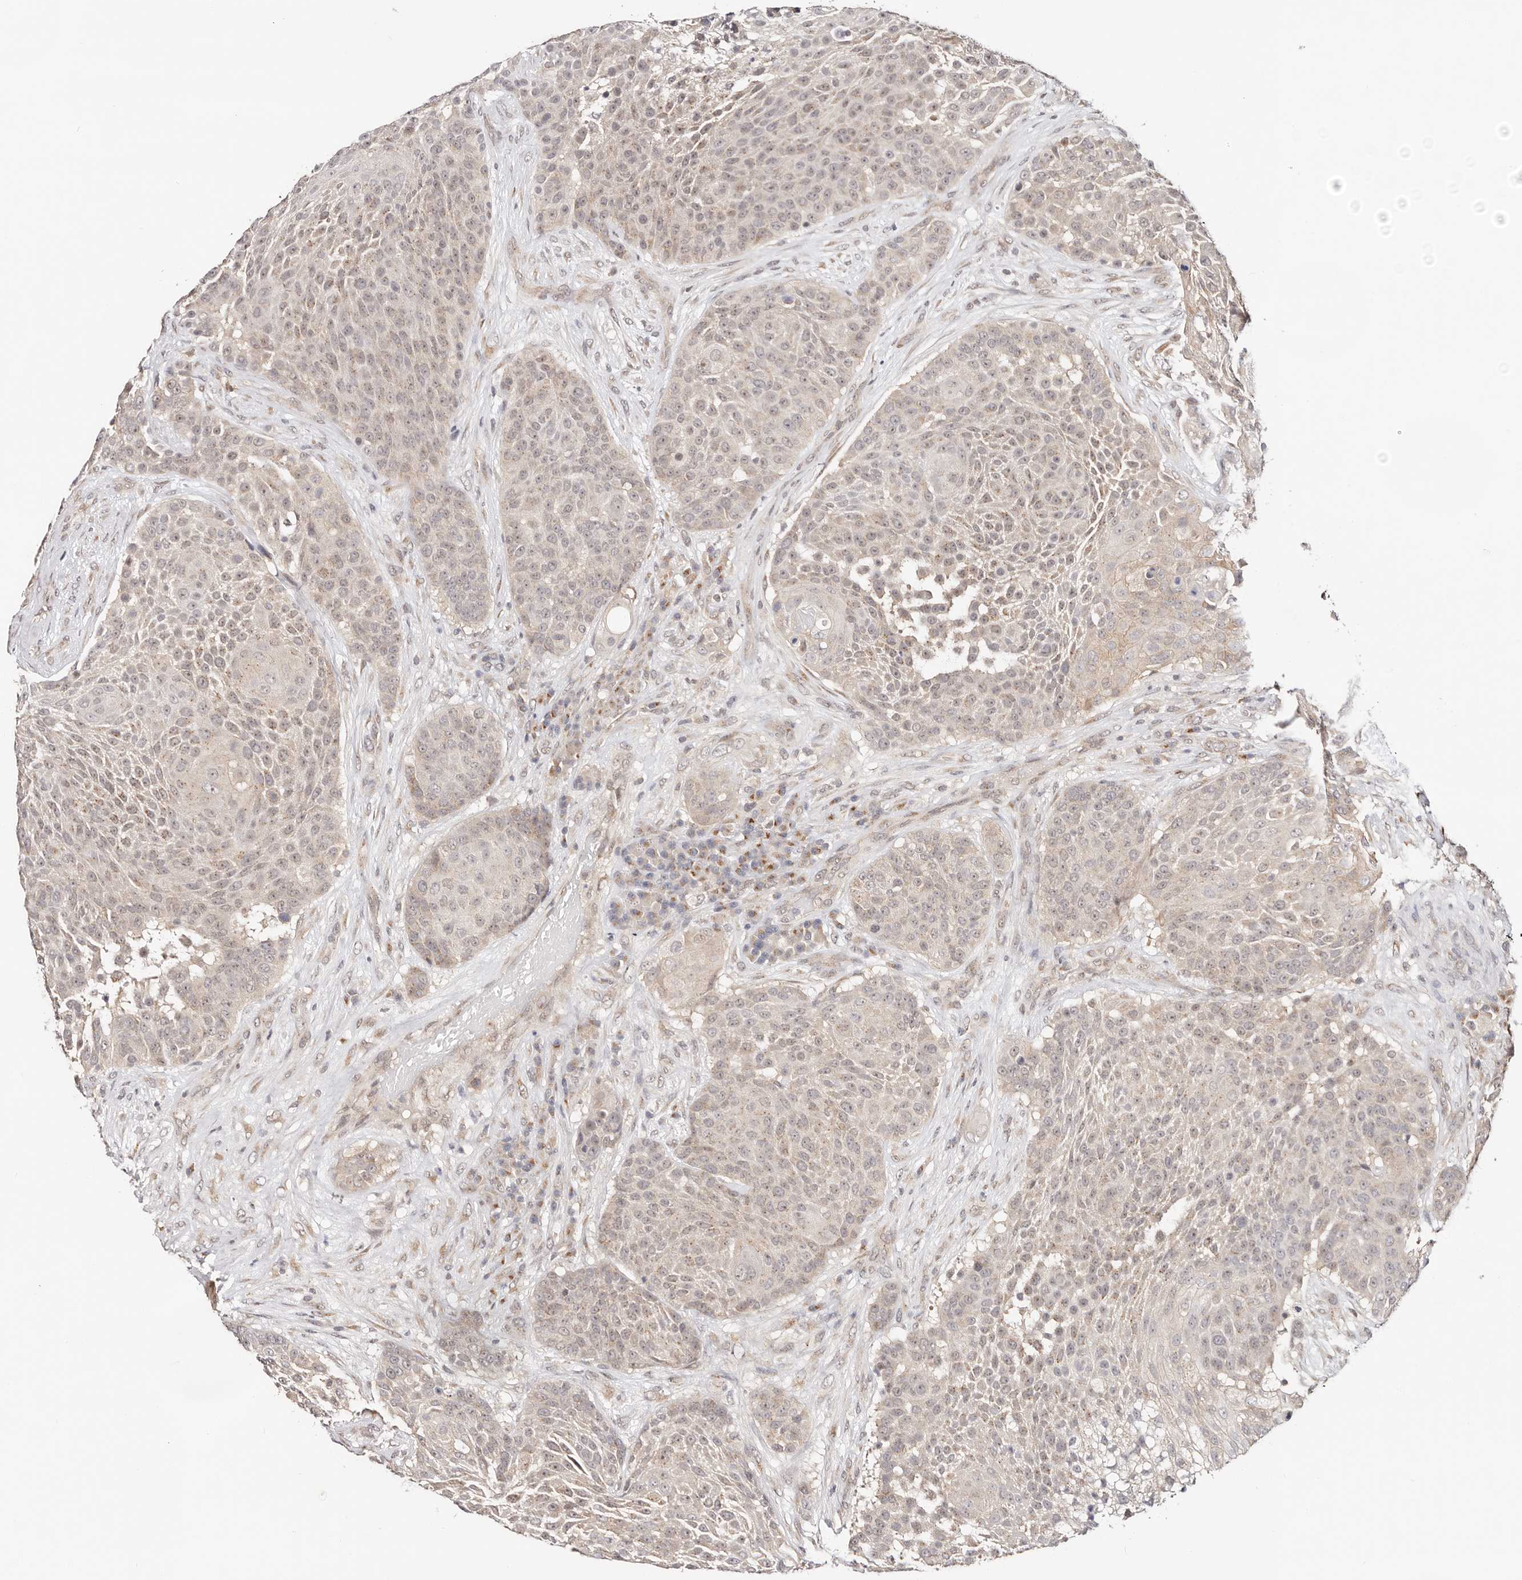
{"staining": {"intensity": "weak", "quantity": ">75%", "location": "nuclear"}, "tissue": "urothelial cancer", "cell_type": "Tumor cells", "image_type": "cancer", "snomed": [{"axis": "morphology", "description": "Urothelial carcinoma, High grade"}, {"axis": "topography", "description": "Urinary bladder"}], "caption": "Brown immunohistochemical staining in urothelial cancer shows weak nuclear positivity in about >75% of tumor cells.", "gene": "VIPAS39", "patient": {"sex": "female", "age": 63}}